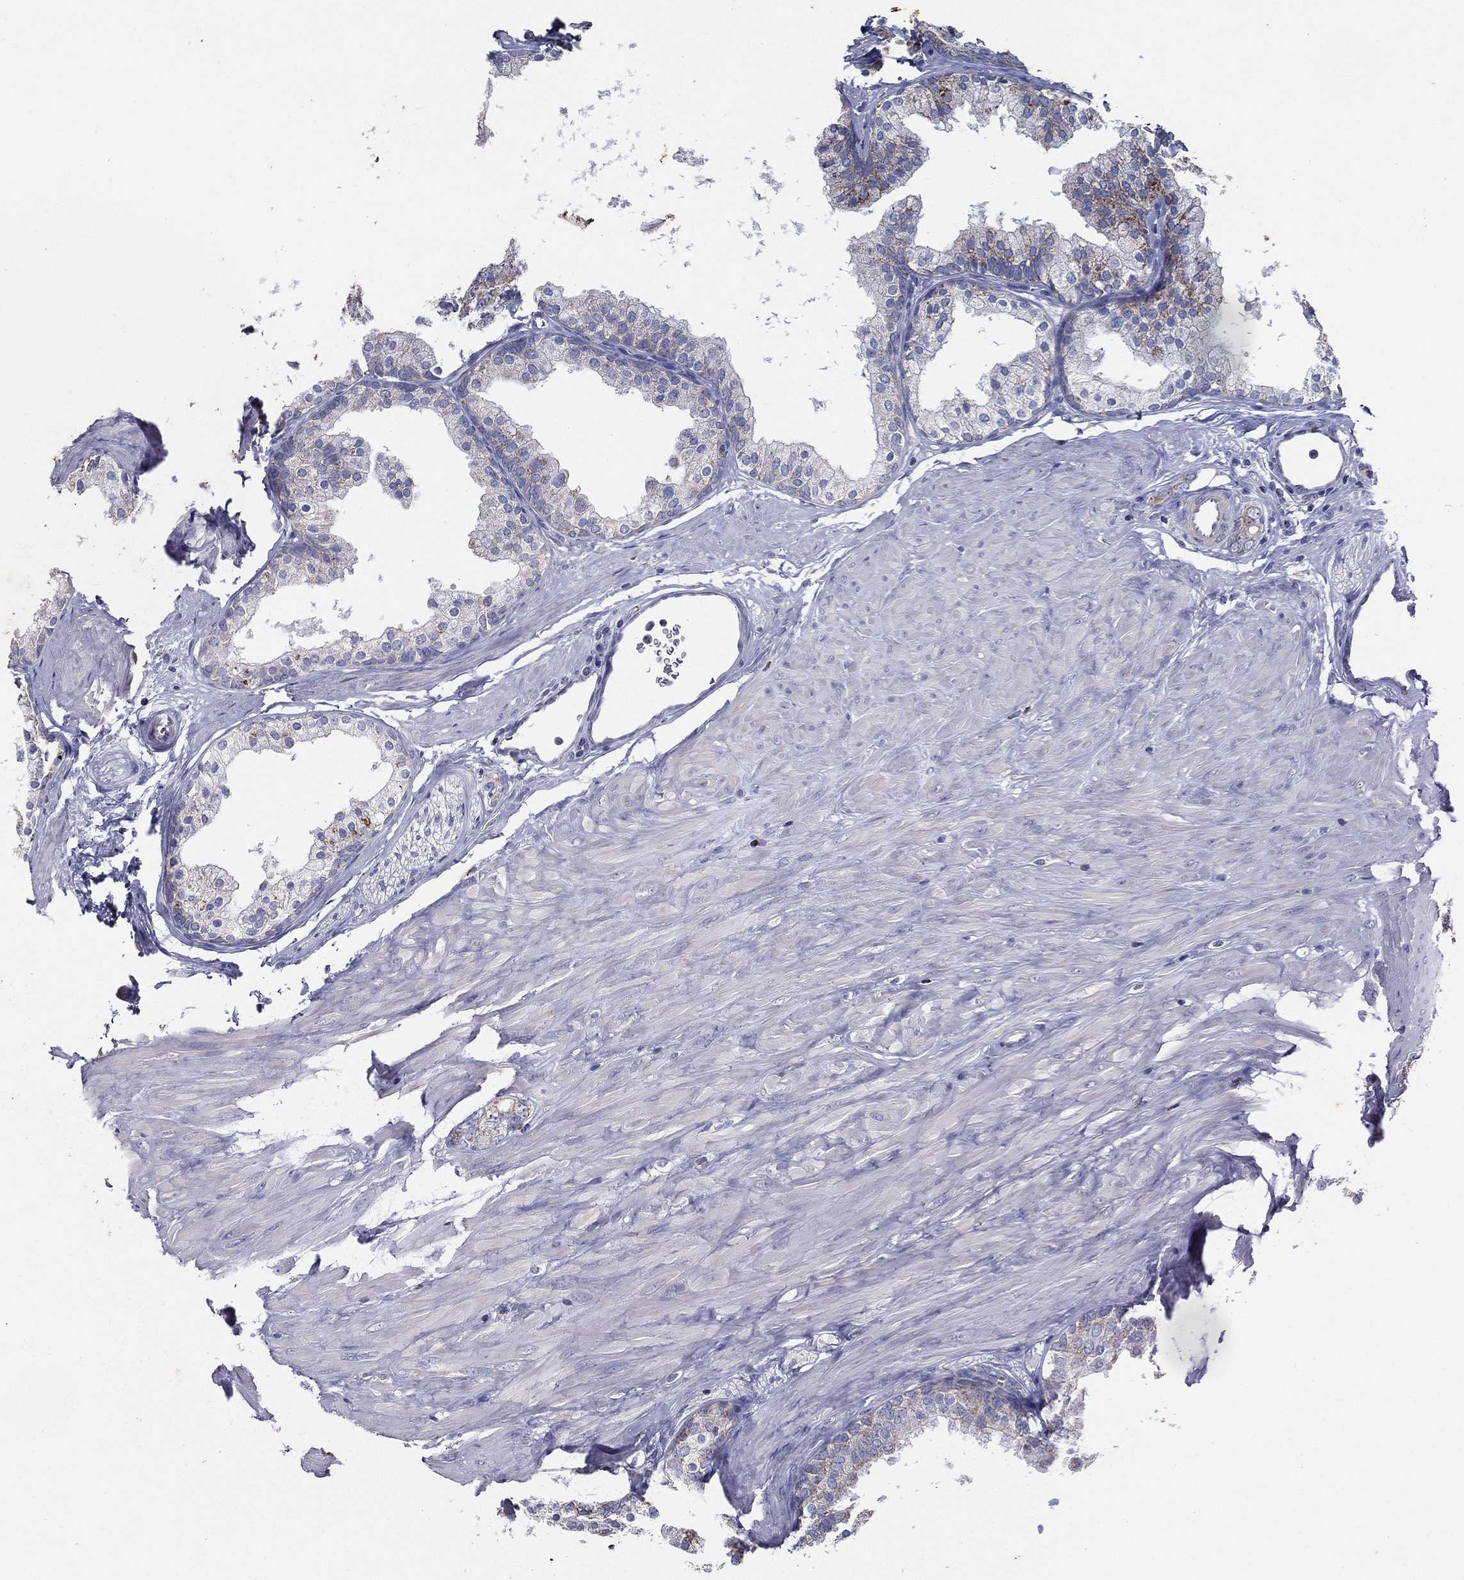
{"staining": {"intensity": "weak", "quantity": "25%-75%", "location": "cytoplasmic/membranous"}, "tissue": "prostate cancer", "cell_type": "Tumor cells", "image_type": "cancer", "snomed": [{"axis": "morphology", "description": "Adenocarcinoma, NOS"}, {"axis": "topography", "description": "Prostate"}], "caption": "Immunohistochemistry (IHC) of human adenocarcinoma (prostate) exhibits low levels of weak cytoplasmic/membranous expression in approximately 25%-75% of tumor cells.", "gene": "SFXN1", "patient": {"sex": "male", "age": 55}}